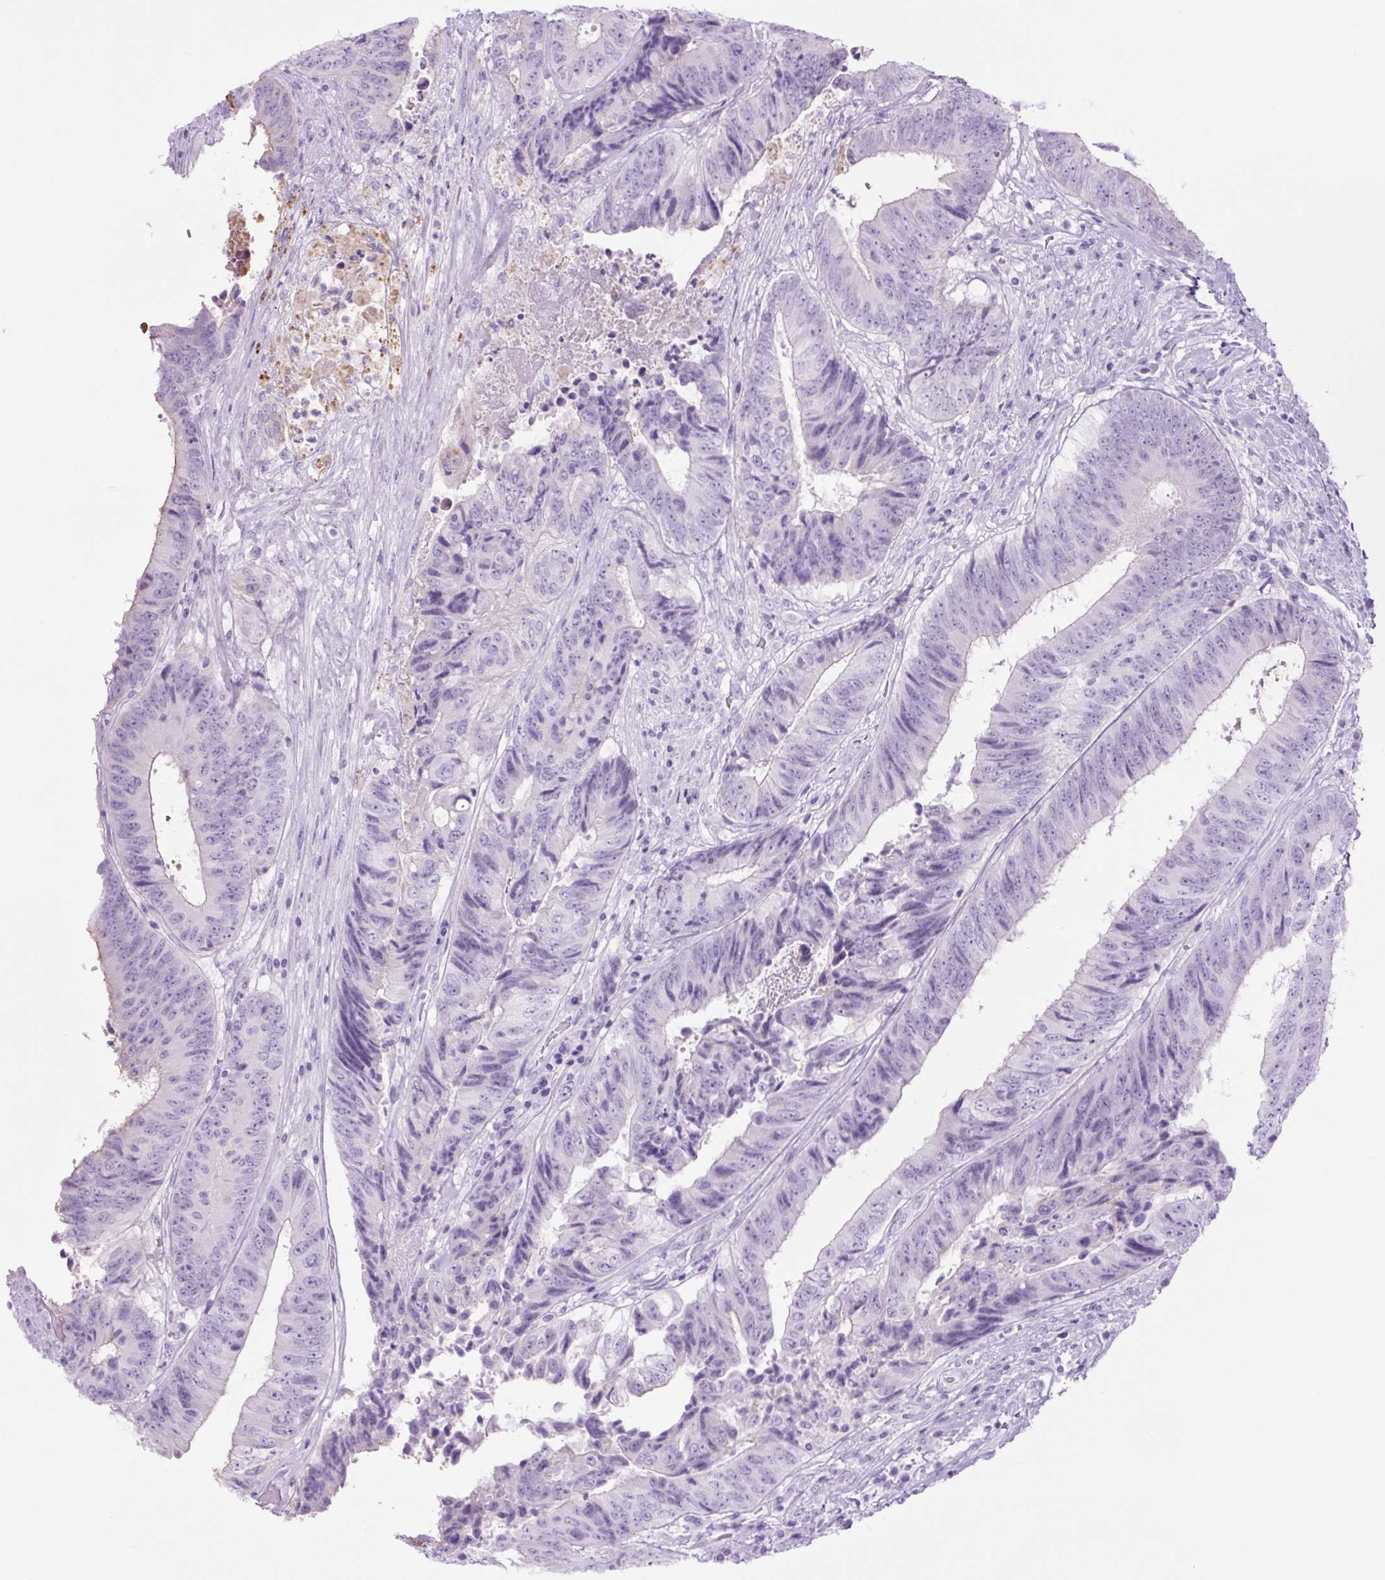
{"staining": {"intensity": "negative", "quantity": "none", "location": "none"}, "tissue": "colorectal cancer", "cell_type": "Tumor cells", "image_type": "cancer", "snomed": [{"axis": "morphology", "description": "Adenocarcinoma, NOS"}, {"axis": "topography", "description": "Rectum"}], "caption": "Immunohistochemical staining of human colorectal adenocarcinoma exhibits no significant expression in tumor cells.", "gene": "TFF2", "patient": {"sex": "male", "age": 72}}